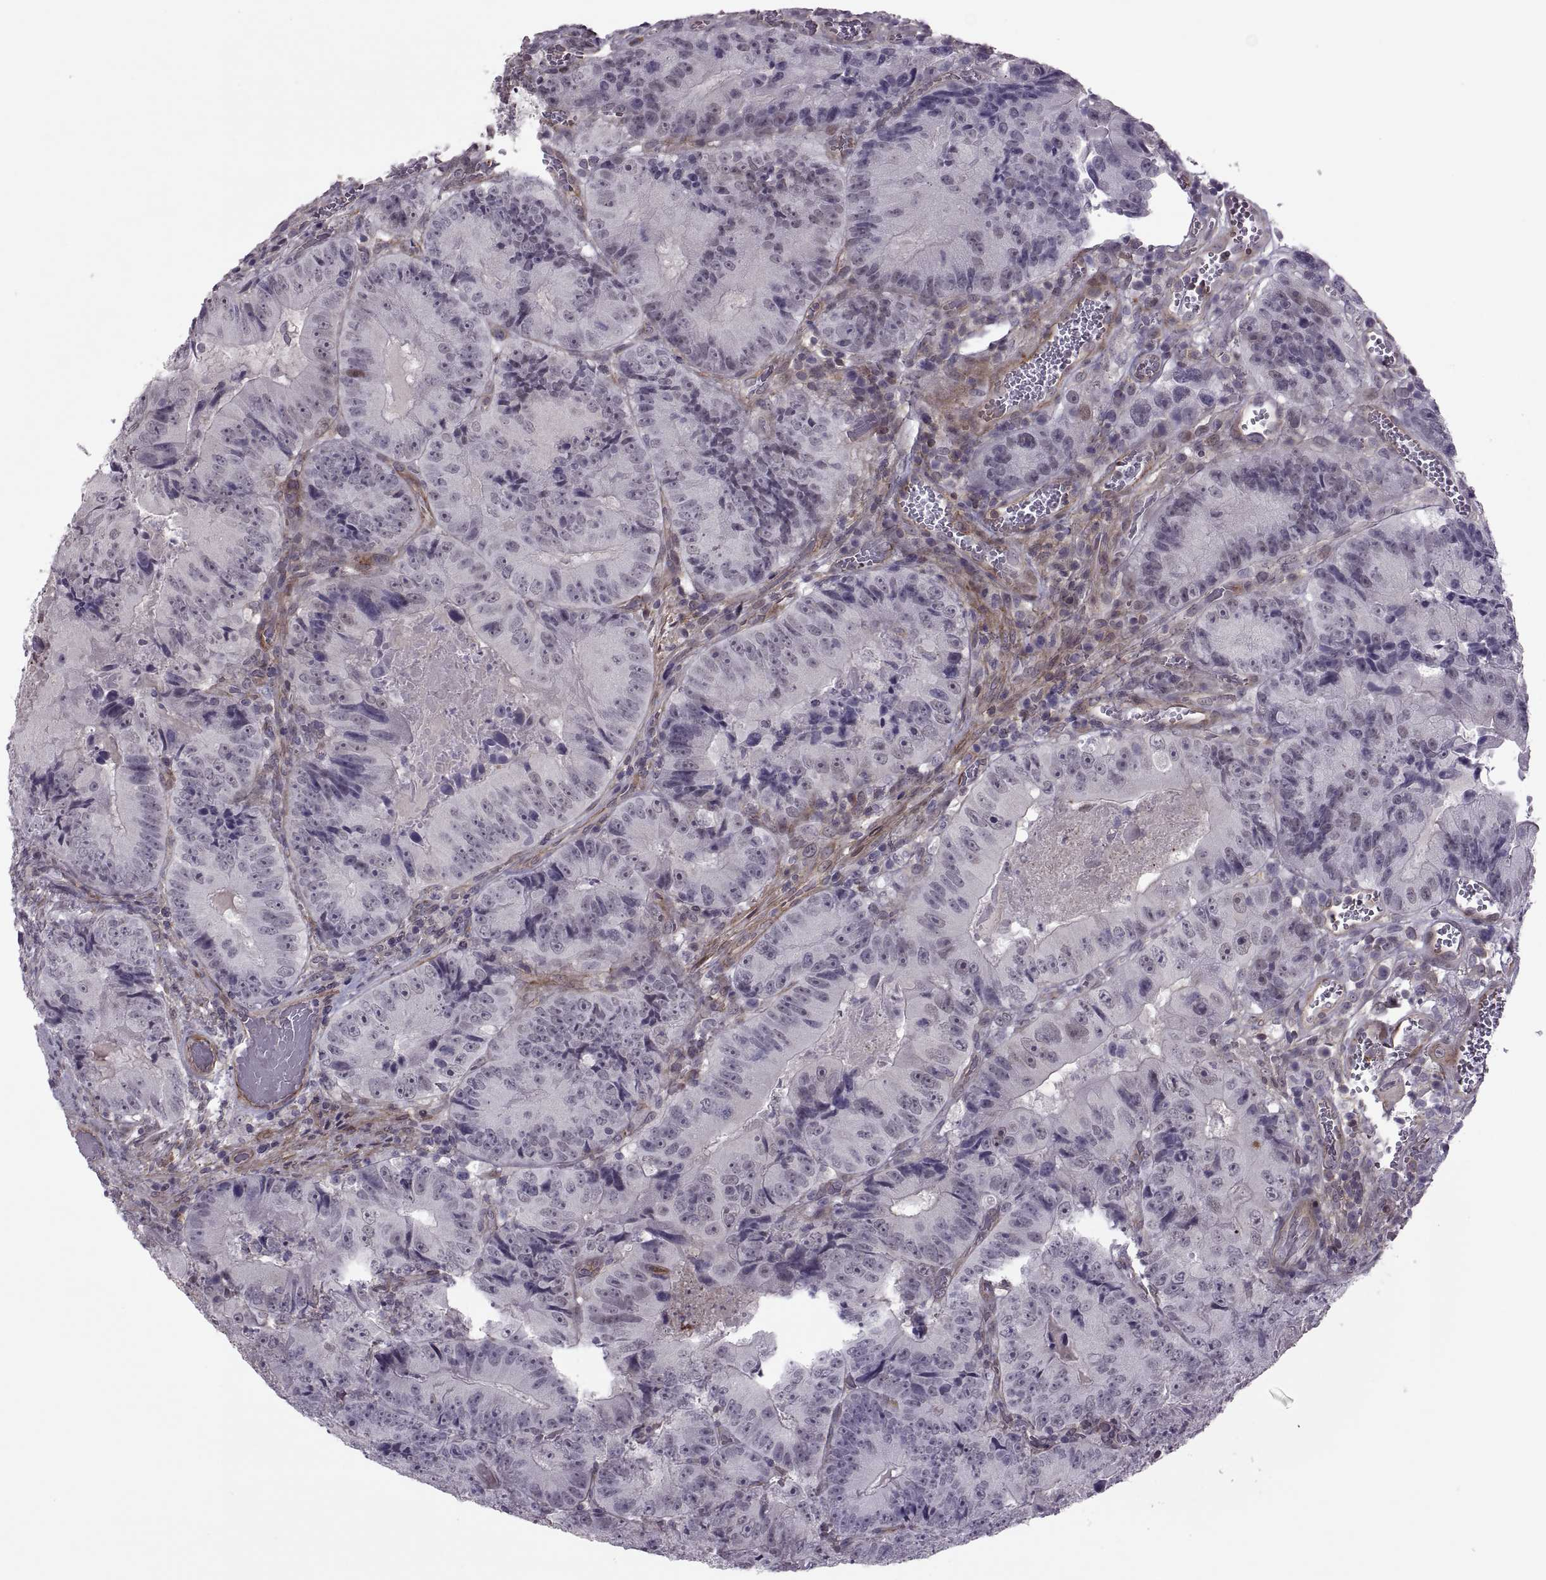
{"staining": {"intensity": "negative", "quantity": "none", "location": "none"}, "tissue": "colorectal cancer", "cell_type": "Tumor cells", "image_type": "cancer", "snomed": [{"axis": "morphology", "description": "Adenocarcinoma, NOS"}, {"axis": "topography", "description": "Colon"}], "caption": "The histopathology image displays no staining of tumor cells in colorectal cancer.", "gene": "ODF3", "patient": {"sex": "female", "age": 86}}